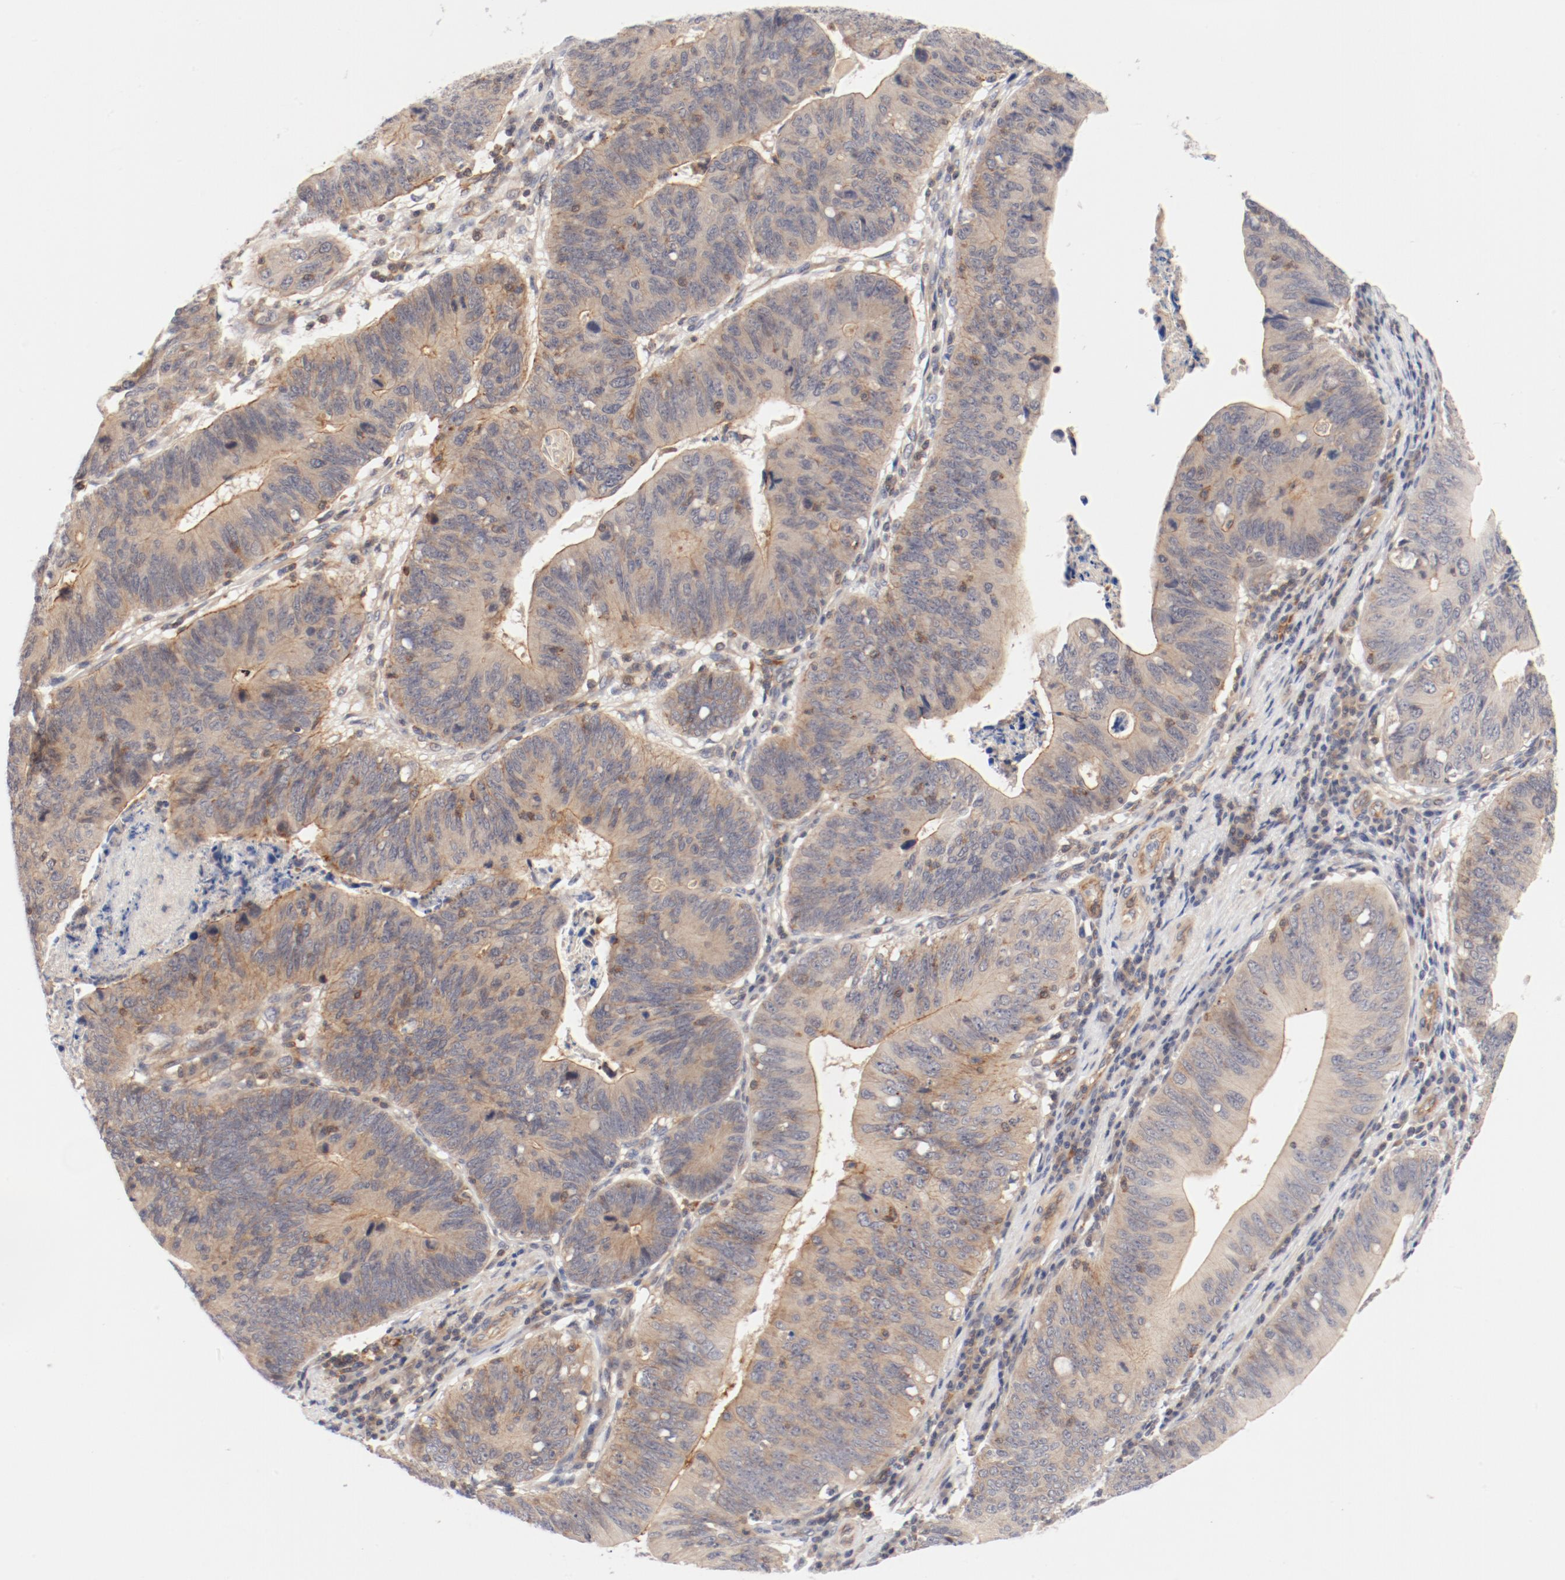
{"staining": {"intensity": "weak", "quantity": ">75%", "location": "cytoplasmic/membranous"}, "tissue": "stomach cancer", "cell_type": "Tumor cells", "image_type": "cancer", "snomed": [{"axis": "morphology", "description": "Adenocarcinoma, NOS"}, {"axis": "topography", "description": "Stomach"}], "caption": "Stomach cancer stained with a brown dye exhibits weak cytoplasmic/membranous positive staining in approximately >75% of tumor cells.", "gene": "ZNF267", "patient": {"sex": "male", "age": 59}}